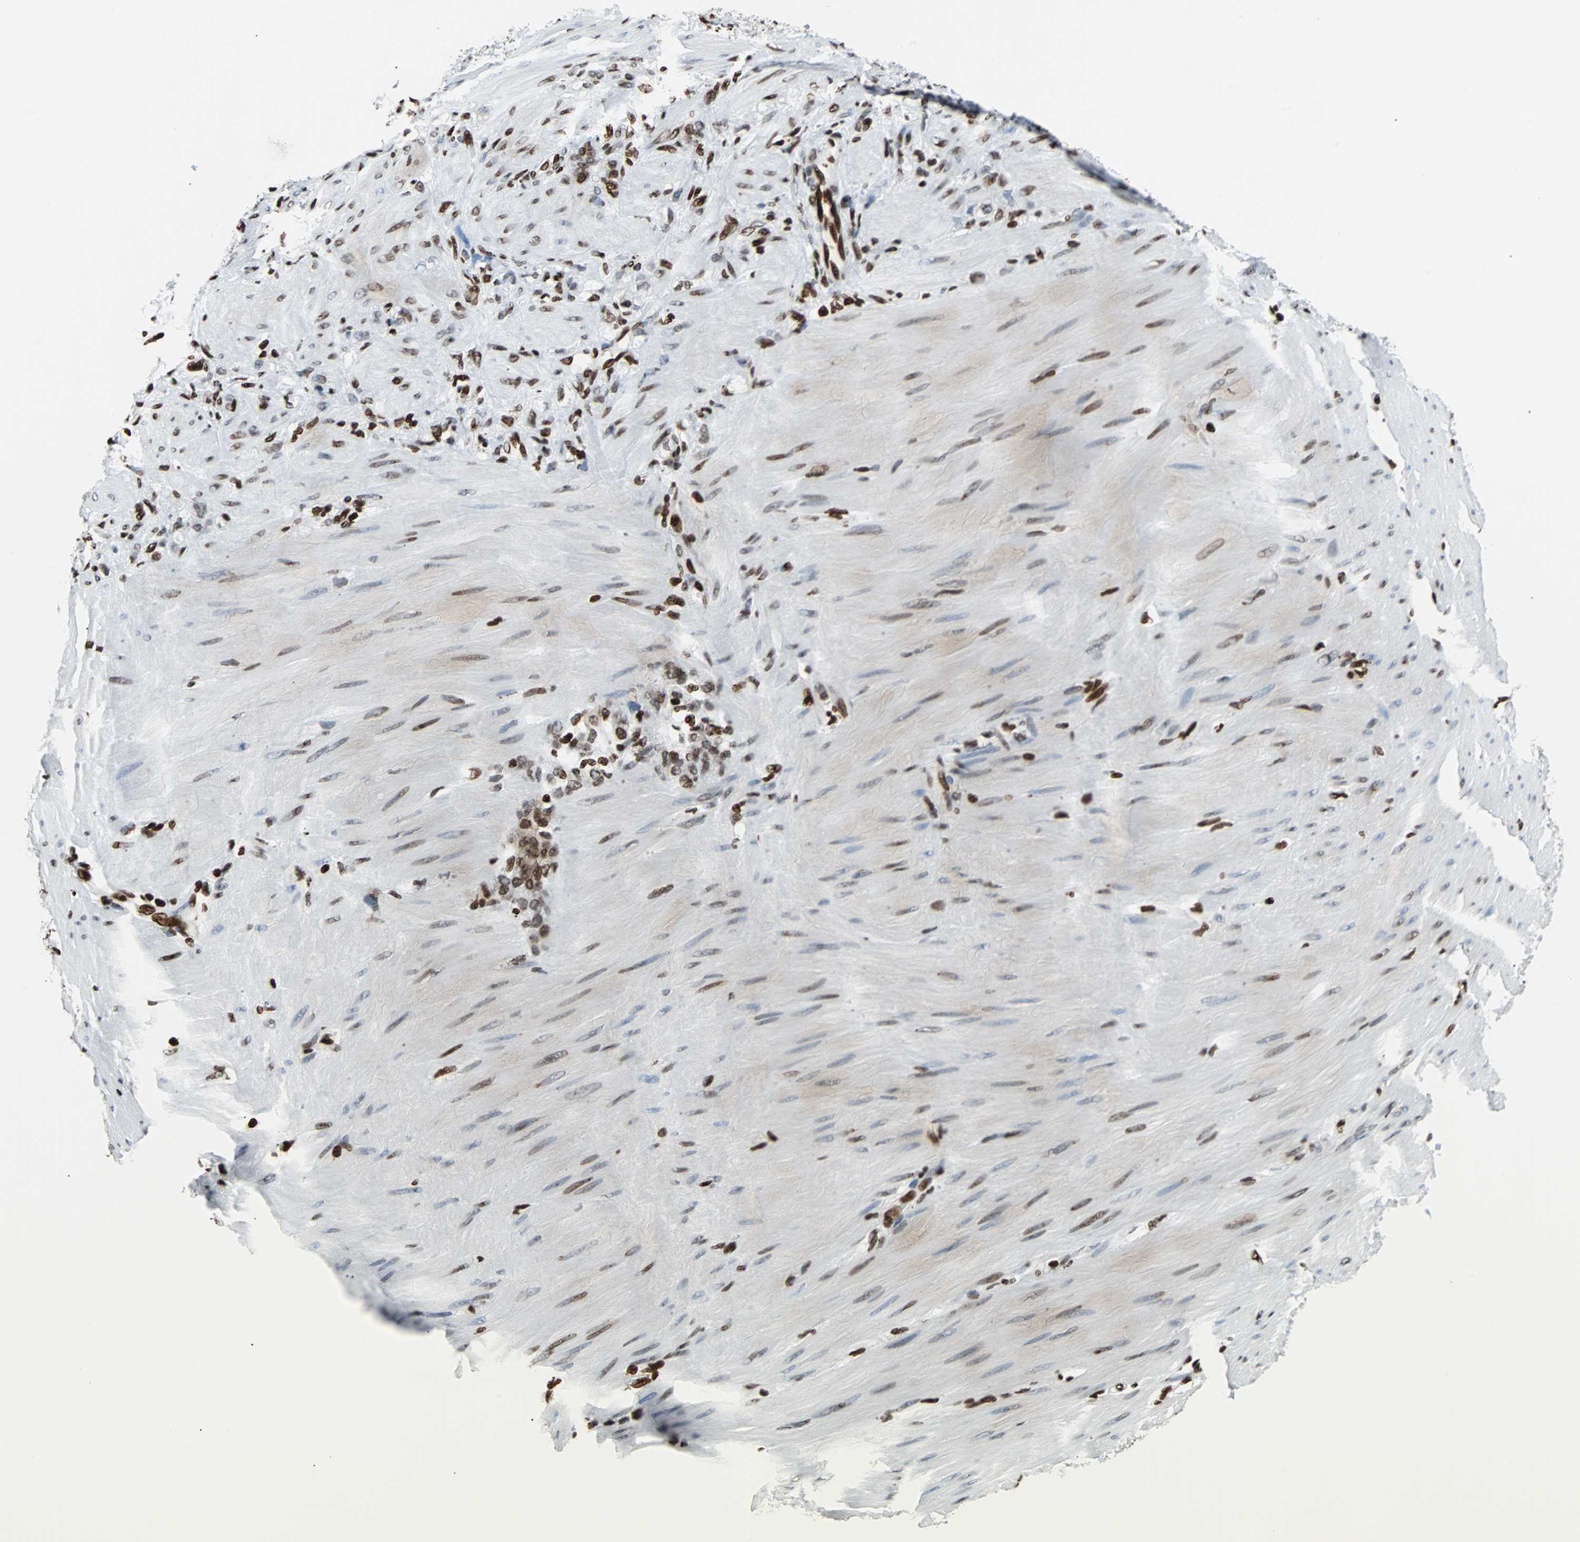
{"staining": {"intensity": "weak", "quantity": "<25%", "location": "nuclear"}, "tissue": "stomach cancer", "cell_type": "Tumor cells", "image_type": "cancer", "snomed": [{"axis": "morphology", "description": "Adenocarcinoma, NOS"}, {"axis": "topography", "description": "Stomach"}], "caption": "Tumor cells are negative for brown protein staining in stomach cancer.", "gene": "ZNF131", "patient": {"sex": "male", "age": 82}}